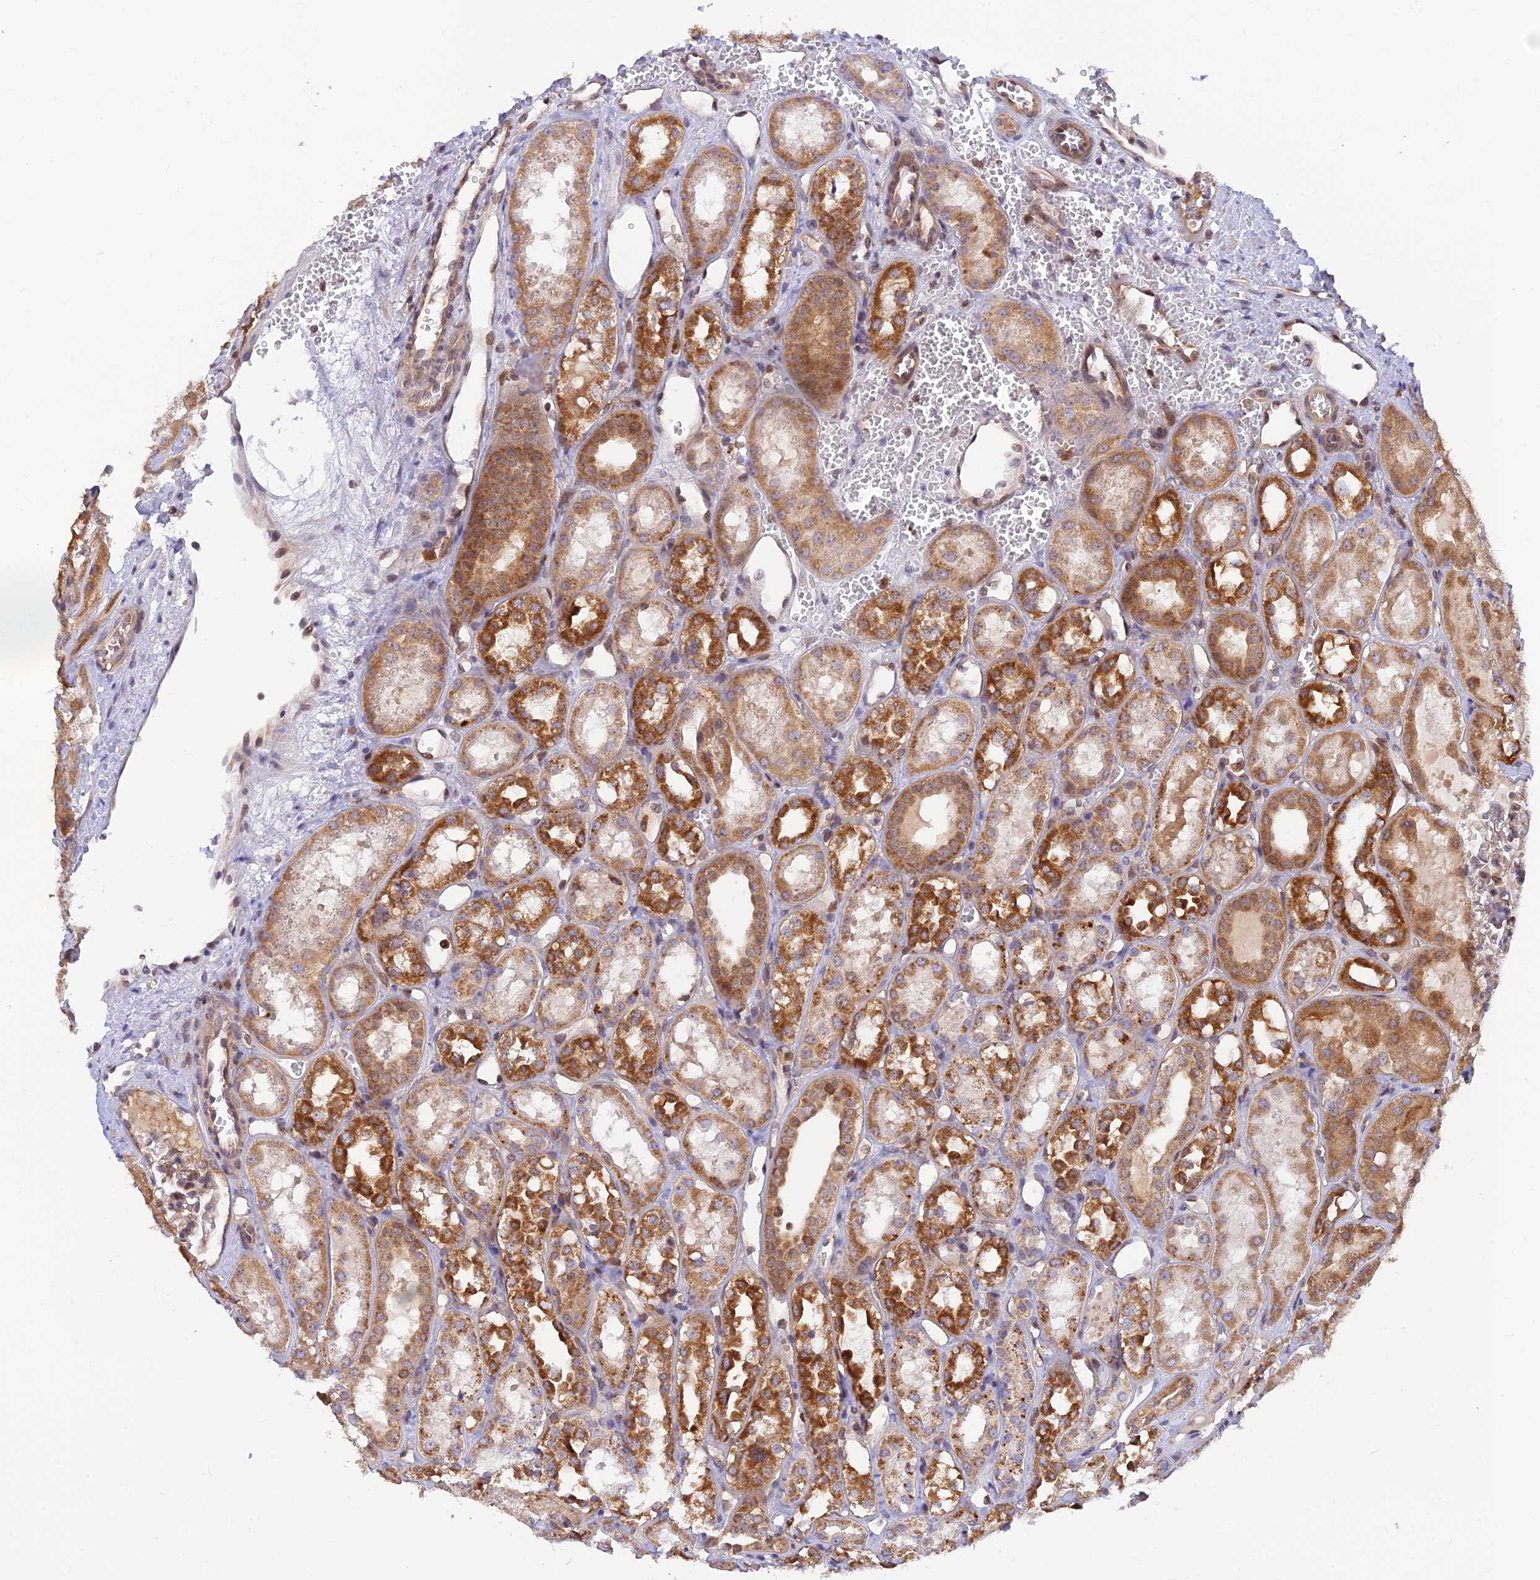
{"staining": {"intensity": "moderate", "quantity": "<25%", "location": "cytoplasmic/membranous"}, "tissue": "kidney", "cell_type": "Cells in glomeruli", "image_type": "normal", "snomed": [{"axis": "morphology", "description": "Normal tissue, NOS"}, {"axis": "topography", "description": "Kidney"}], "caption": "Kidney stained for a protein (brown) shows moderate cytoplasmic/membranous positive staining in about <25% of cells in glomeruli.", "gene": "LYSMD2", "patient": {"sex": "male", "age": 16}}